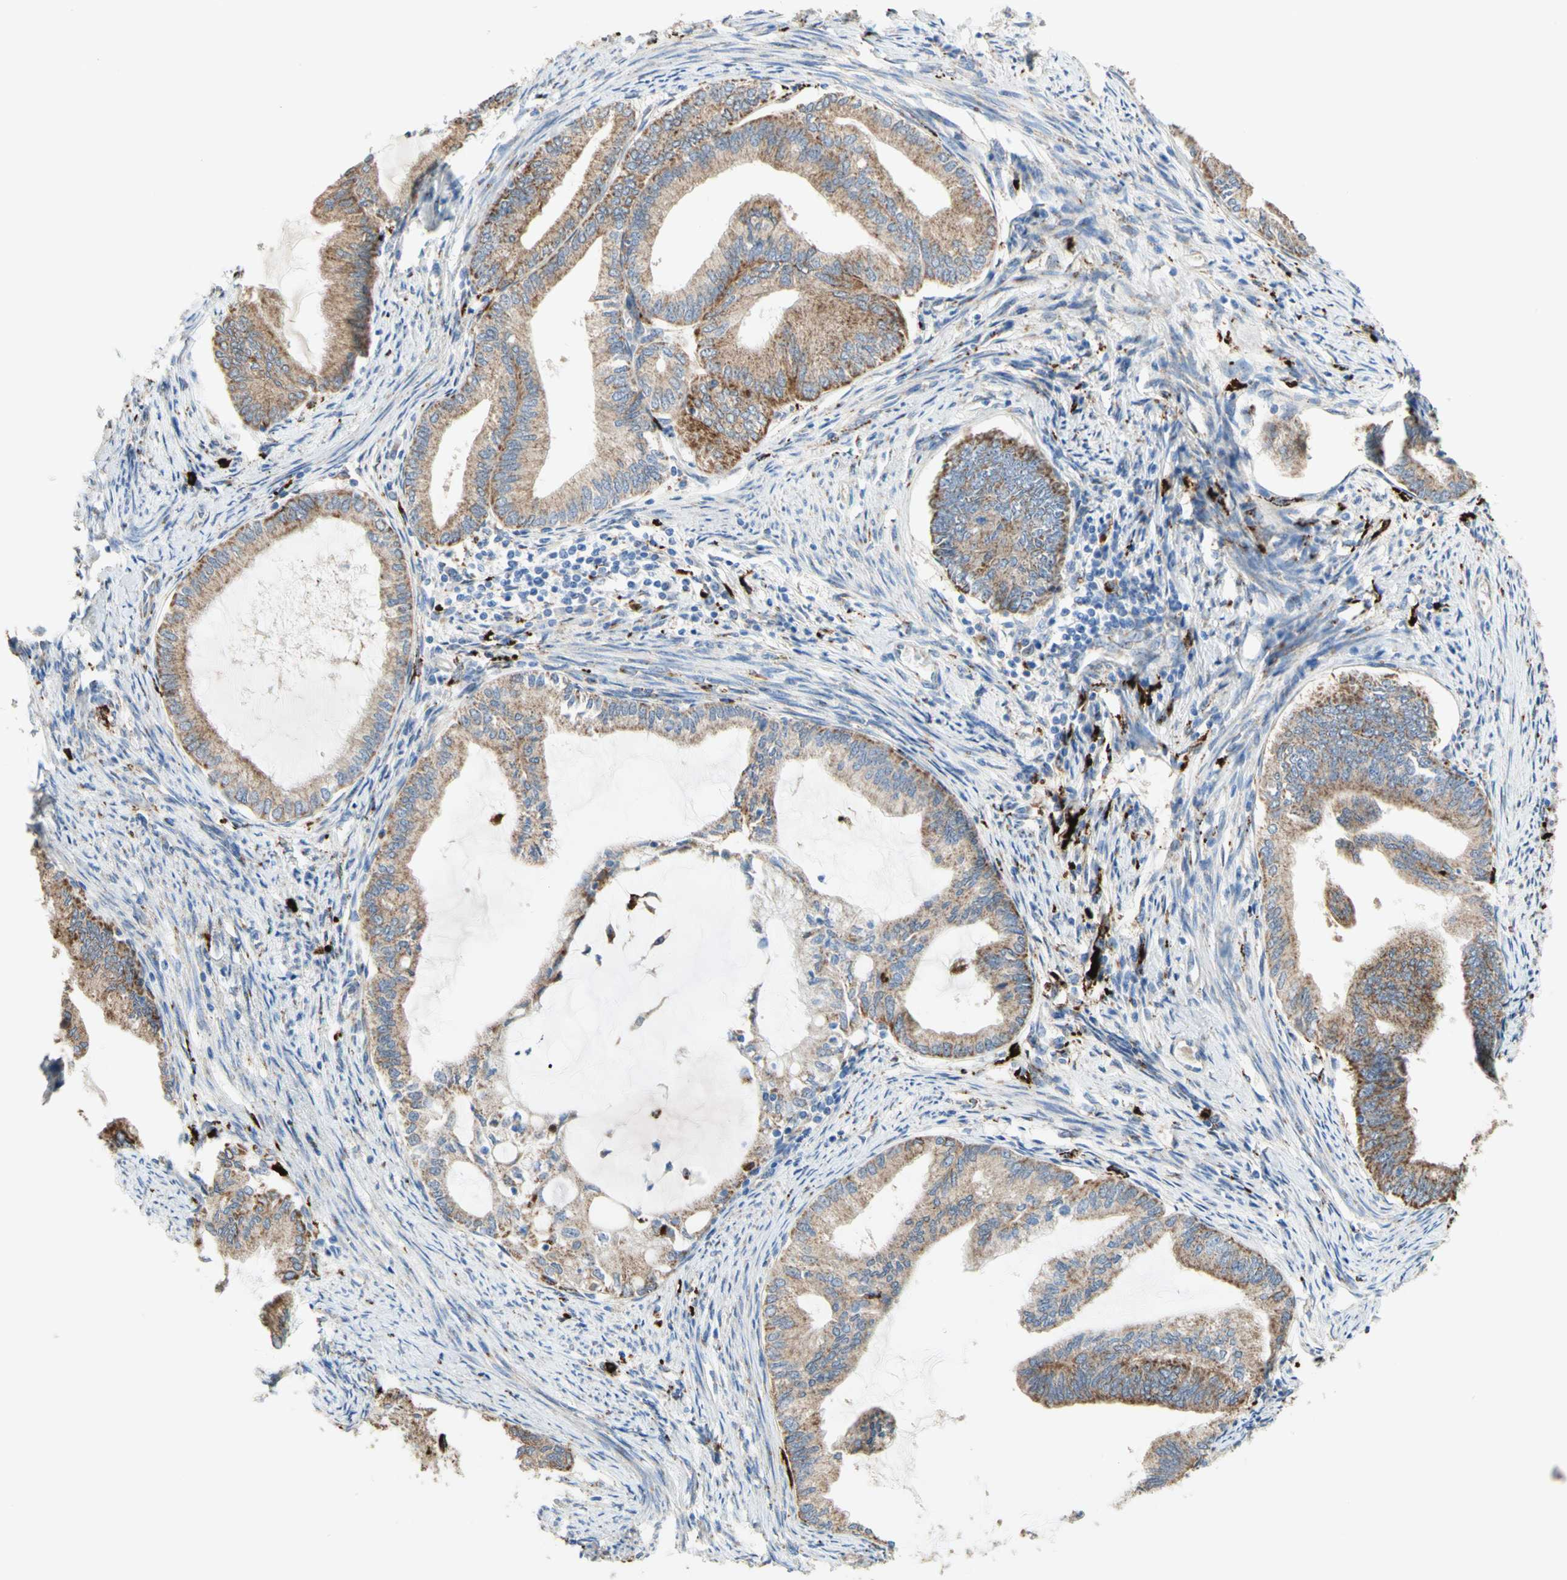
{"staining": {"intensity": "moderate", "quantity": ">75%", "location": "cytoplasmic/membranous"}, "tissue": "endometrial cancer", "cell_type": "Tumor cells", "image_type": "cancer", "snomed": [{"axis": "morphology", "description": "Adenocarcinoma, NOS"}, {"axis": "topography", "description": "Endometrium"}], "caption": "Endometrial cancer stained with DAB IHC reveals medium levels of moderate cytoplasmic/membranous positivity in about >75% of tumor cells. (Brightfield microscopy of DAB IHC at high magnification).", "gene": "URB2", "patient": {"sex": "female", "age": 86}}